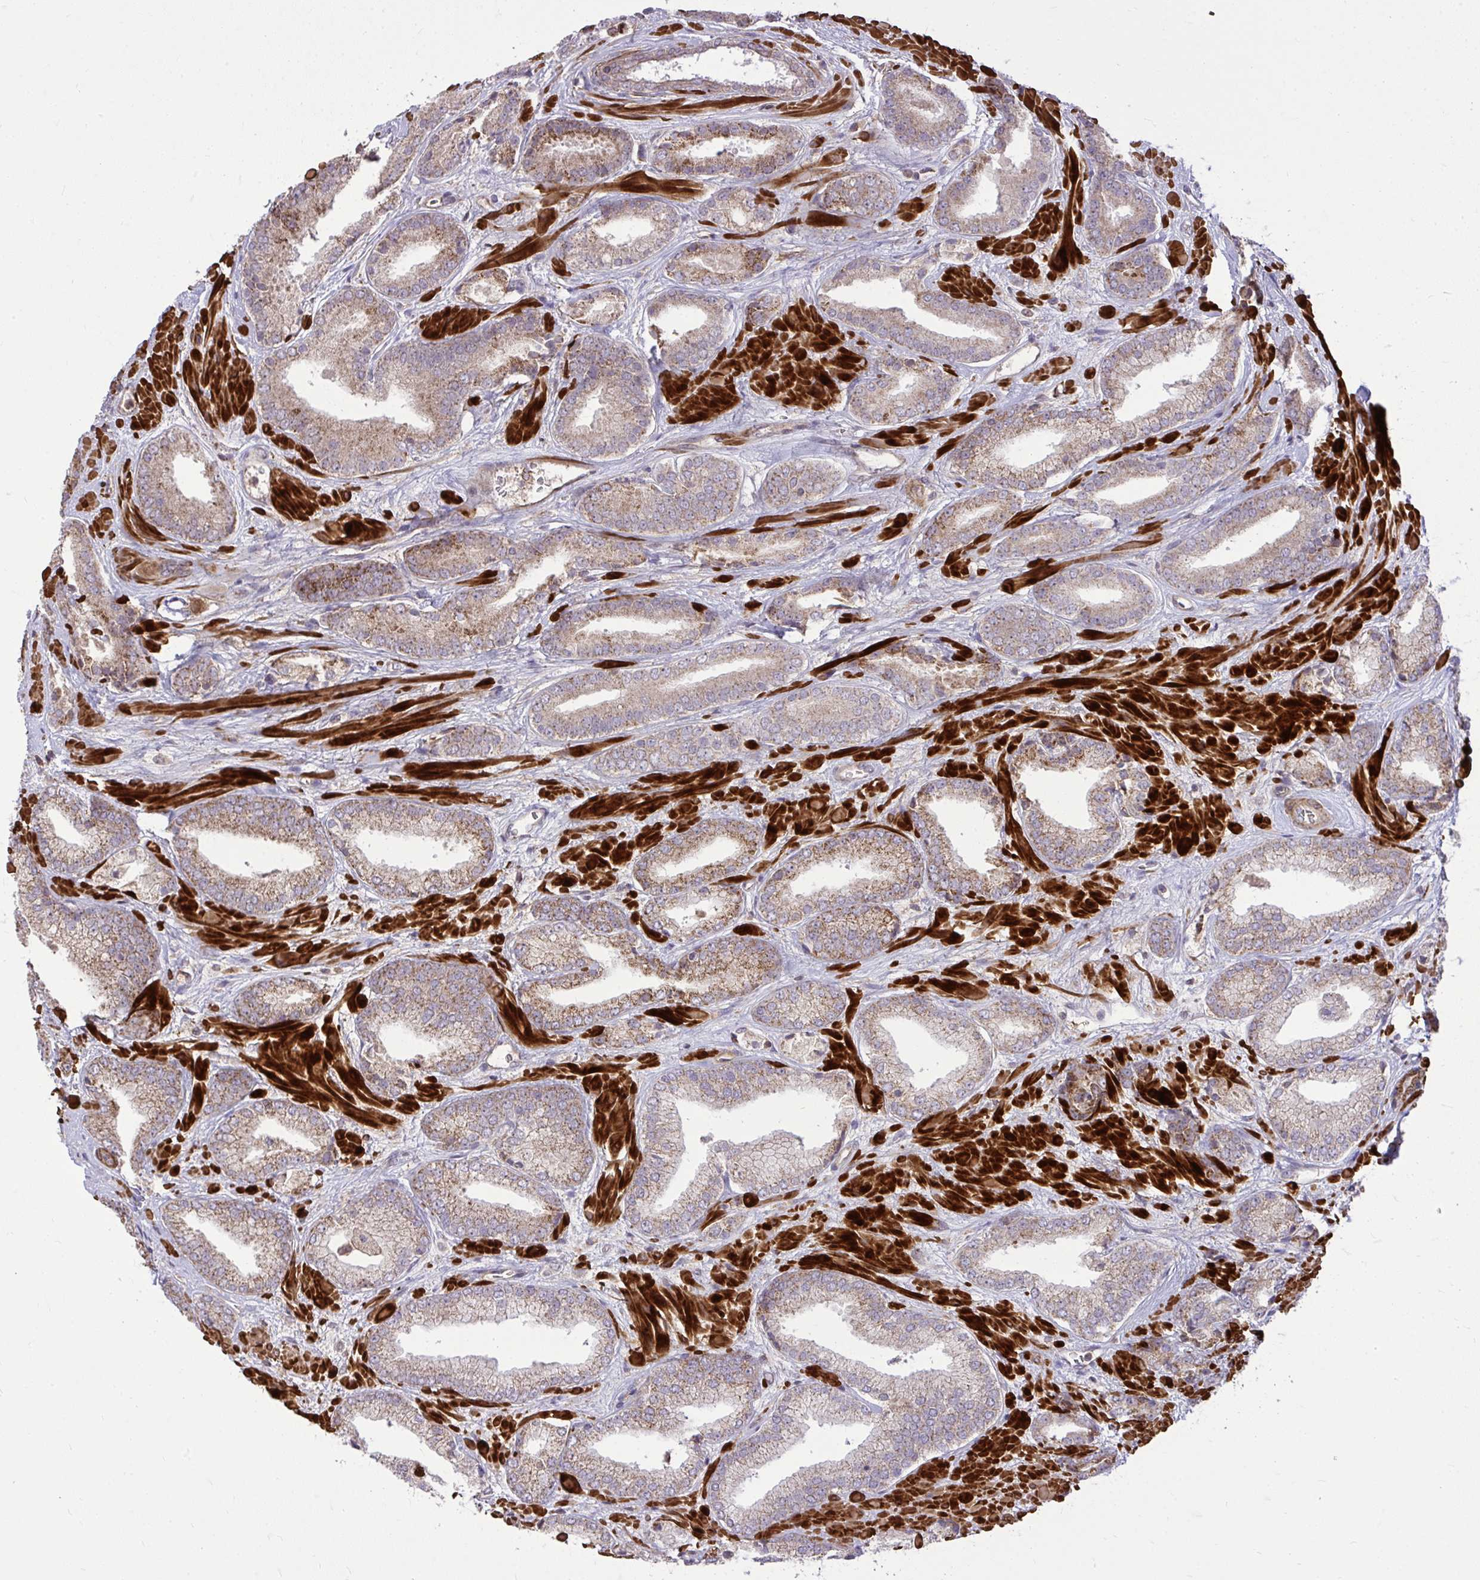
{"staining": {"intensity": "moderate", "quantity": "25%-75%", "location": "cytoplasmic/membranous"}, "tissue": "prostate cancer", "cell_type": "Tumor cells", "image_type": "cancer", "snomed": [{"axis": "morphology", "description": "Adenocarcinoma, High grade"}, {"axis": "topography", "description": "Prostate"}], "caption": "A high-resolution image shows immunohistochemistry staining of prostate cancer, which exhibits moderate cytoplasmic/membranous positivity in about 25%-75% of tumor cells.", "gene": "SLC7A5", "patient": {"sex": "male", "age": 56}}